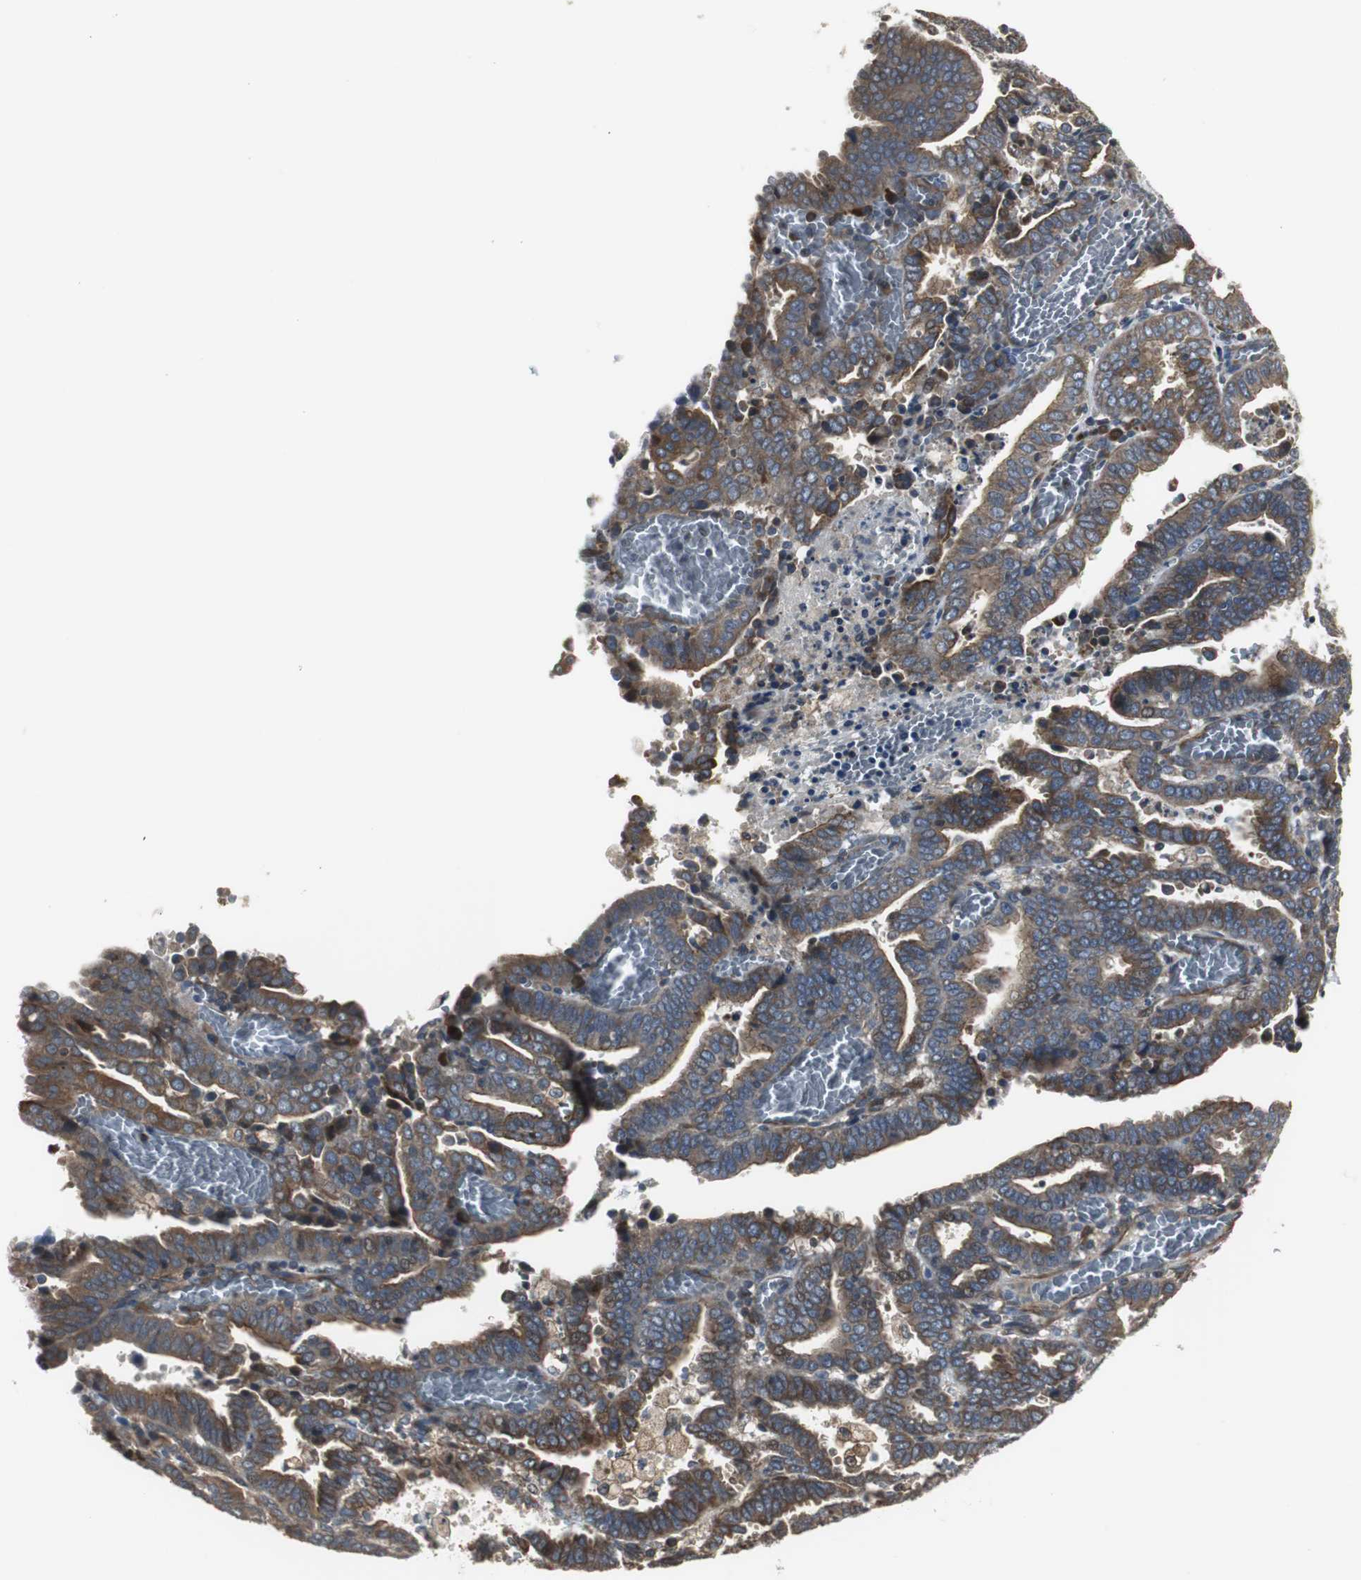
{"staining": {"intensity": "moderate", "quantity": ">75%", "location": "cytoplasmic/membranous"}, "tissue": "endometrial cancer", "cell_type": "Tumor cells", "image_type": "cancer", "snomed": [{"axis": "morphology", "description": "Adenocarcinoma, NOS"}, {"axis": "topography", "description": "Uterus"}], "caption": "This is an image of IHC staining of endometrial adenocarcinoma, which shows moderate staining in the cytoplasmic/membranous of tumor cells.", "gene": "CHP1", "patient": {"sex": "female", "age": 83}}